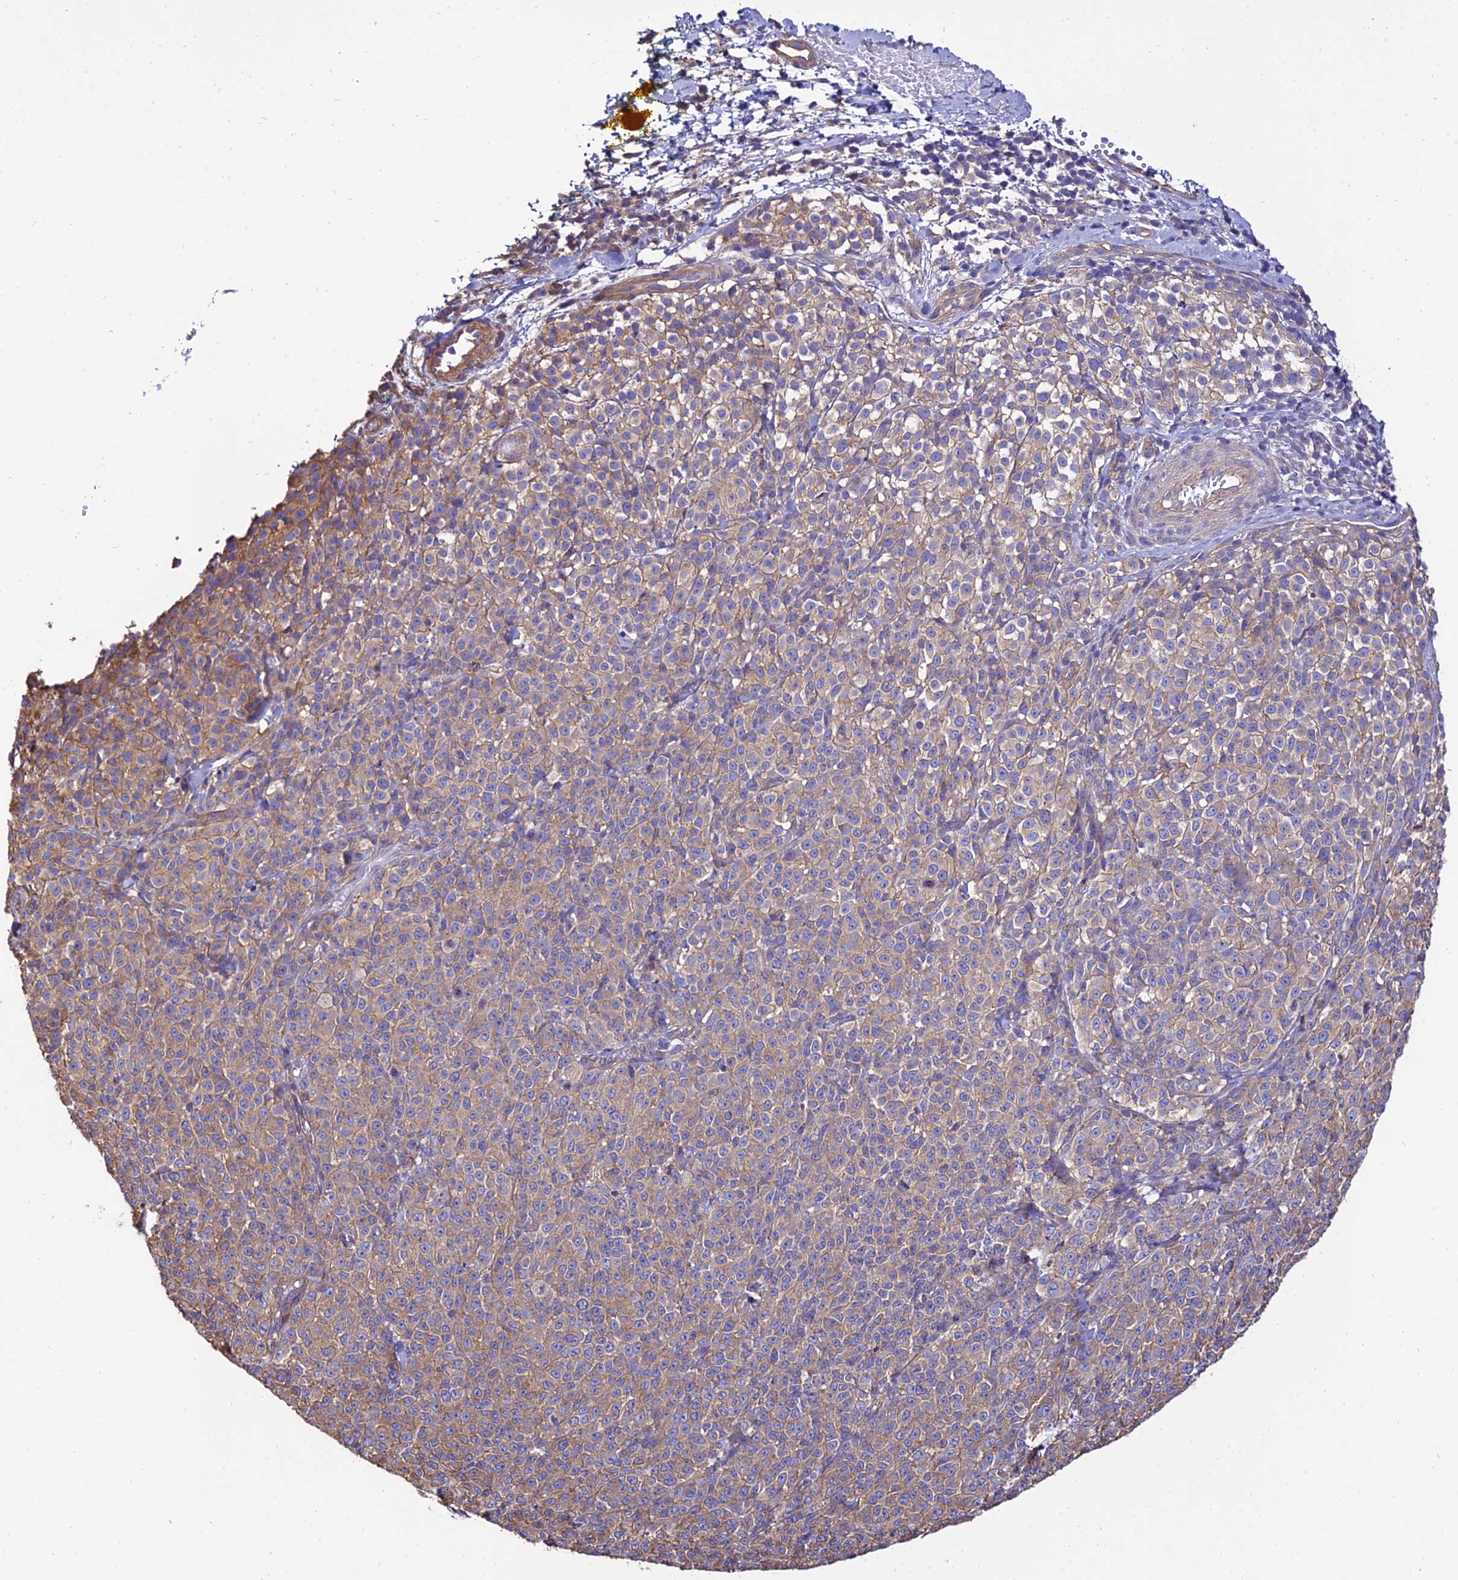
{"staining": {"intensity": "weak", "quantity": ">75%", "location": "cytoplasmic/membranous"}, "tissue": "melanoma", "cell_type": "Tumor cells", "image_type": "cancer", "snomed": [{"axis": "morphology", "description": "Normal tissue, NOS"}, {"axis": "morphology", "description": "Malignant melanoma, NOS"}, {"axis": "topography", "description": "Skin"}], "caption": "DAB (3,3'-diaminobenzidine) immunohistochemical staining of human malignant melanoma reveals weak cytoplasmic/membranous protein positivity in about >75% of tumor cells.", "gene": "CALM2", "patient": {"sex": "female", "age": 34}}